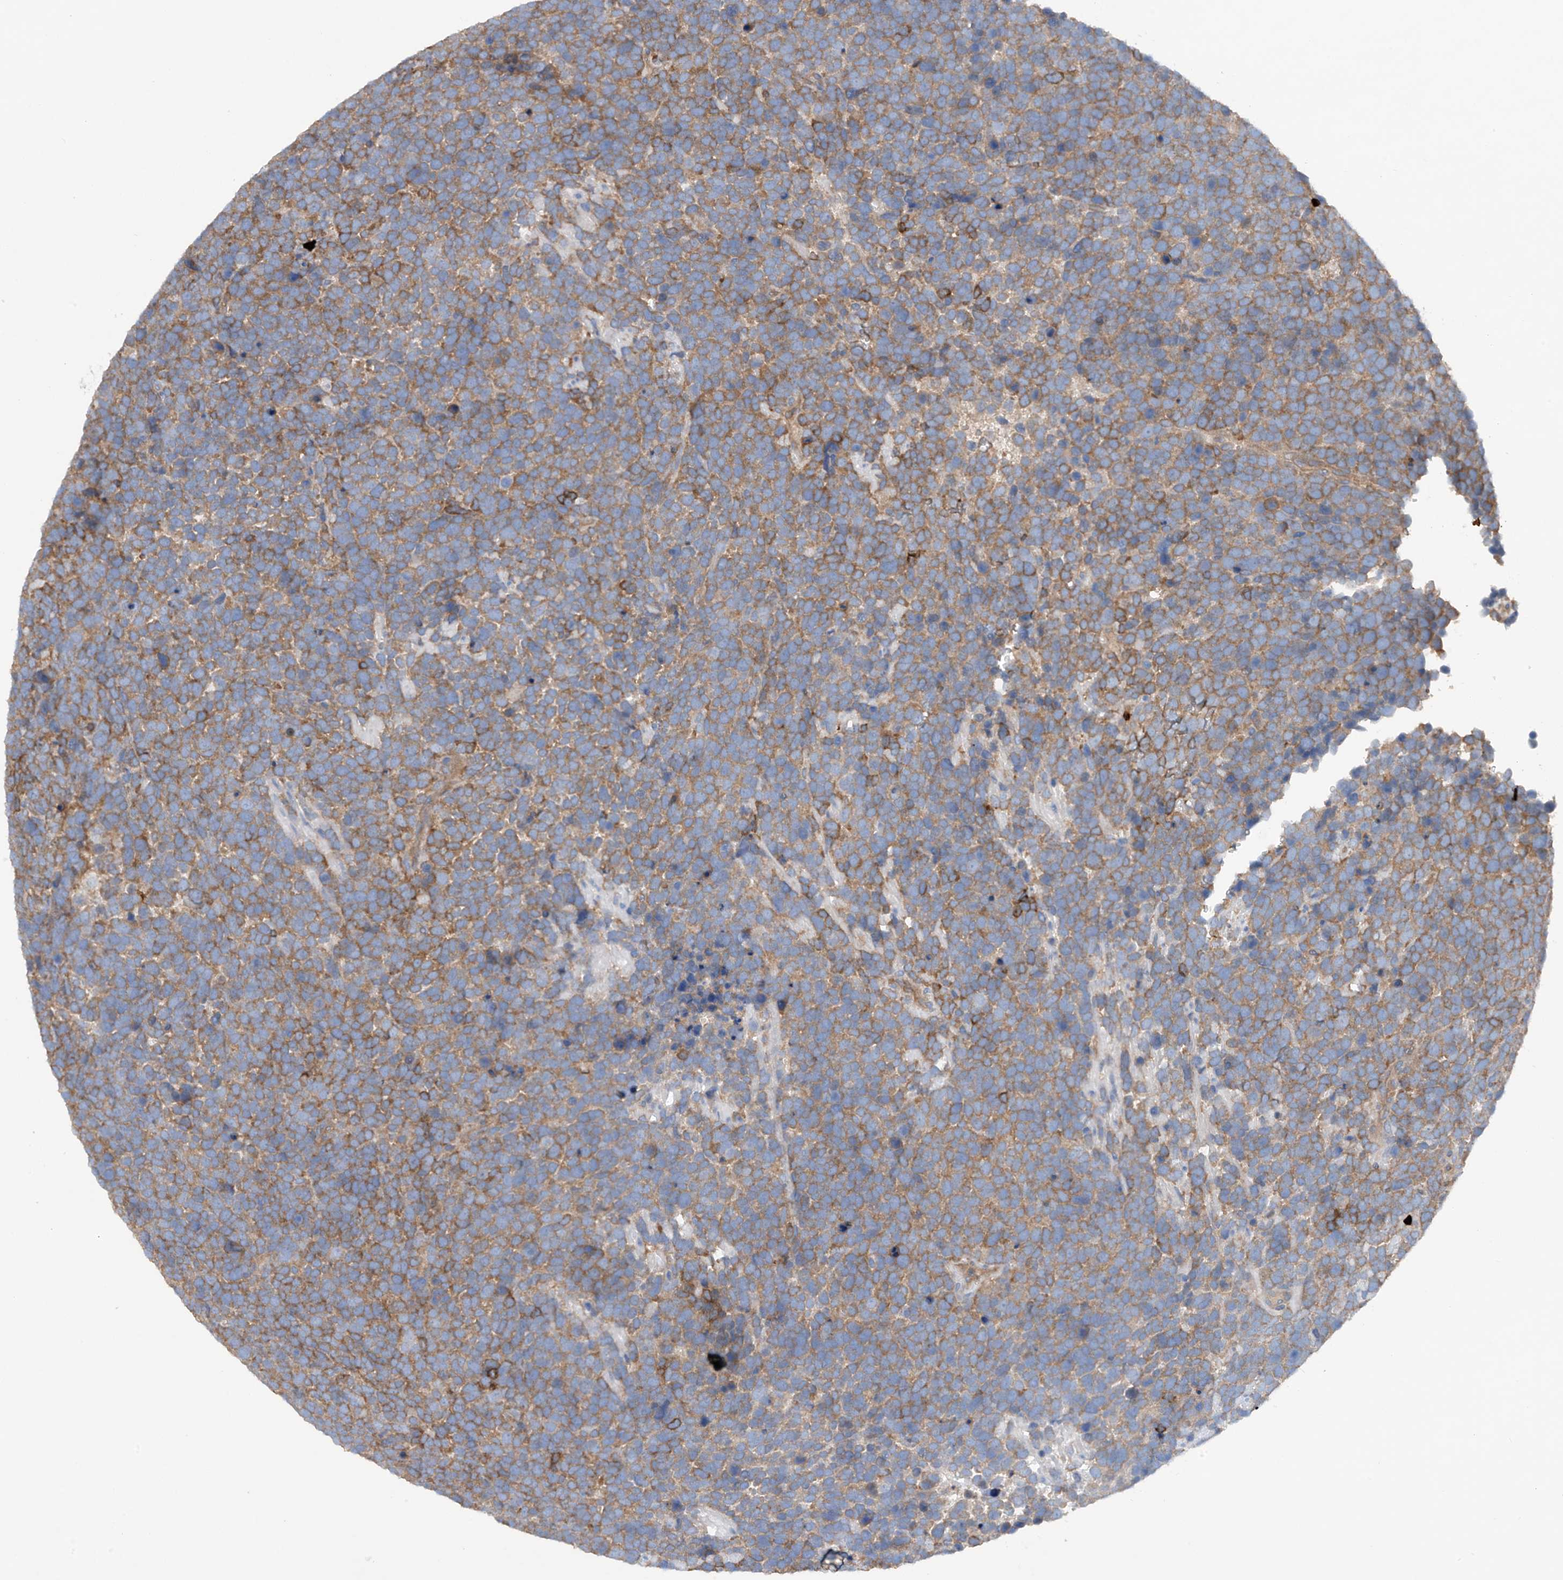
{"staining": {"intensity": "moderate", "quantity": ">75%", "location": "cytoplasmic/membranous"}, "tissue": "urothelial cancer", "cell_type": "Tumor cells", "image_type": "cancer", "snomed": [{"axis": "morphology", "description": "Urothelial carcinoma, High grade"}, {"axis": "topography", "description": "Urinary bladder"}], "caption": "Protein analysis of urothelial carcinoma (high-grade) tissue demonstrates moderate cytoplasmic/membranous expression in about >75% of tumor cells.", "gene": "PHACTR2", "patient": {"sex": "female", "age": 82}}